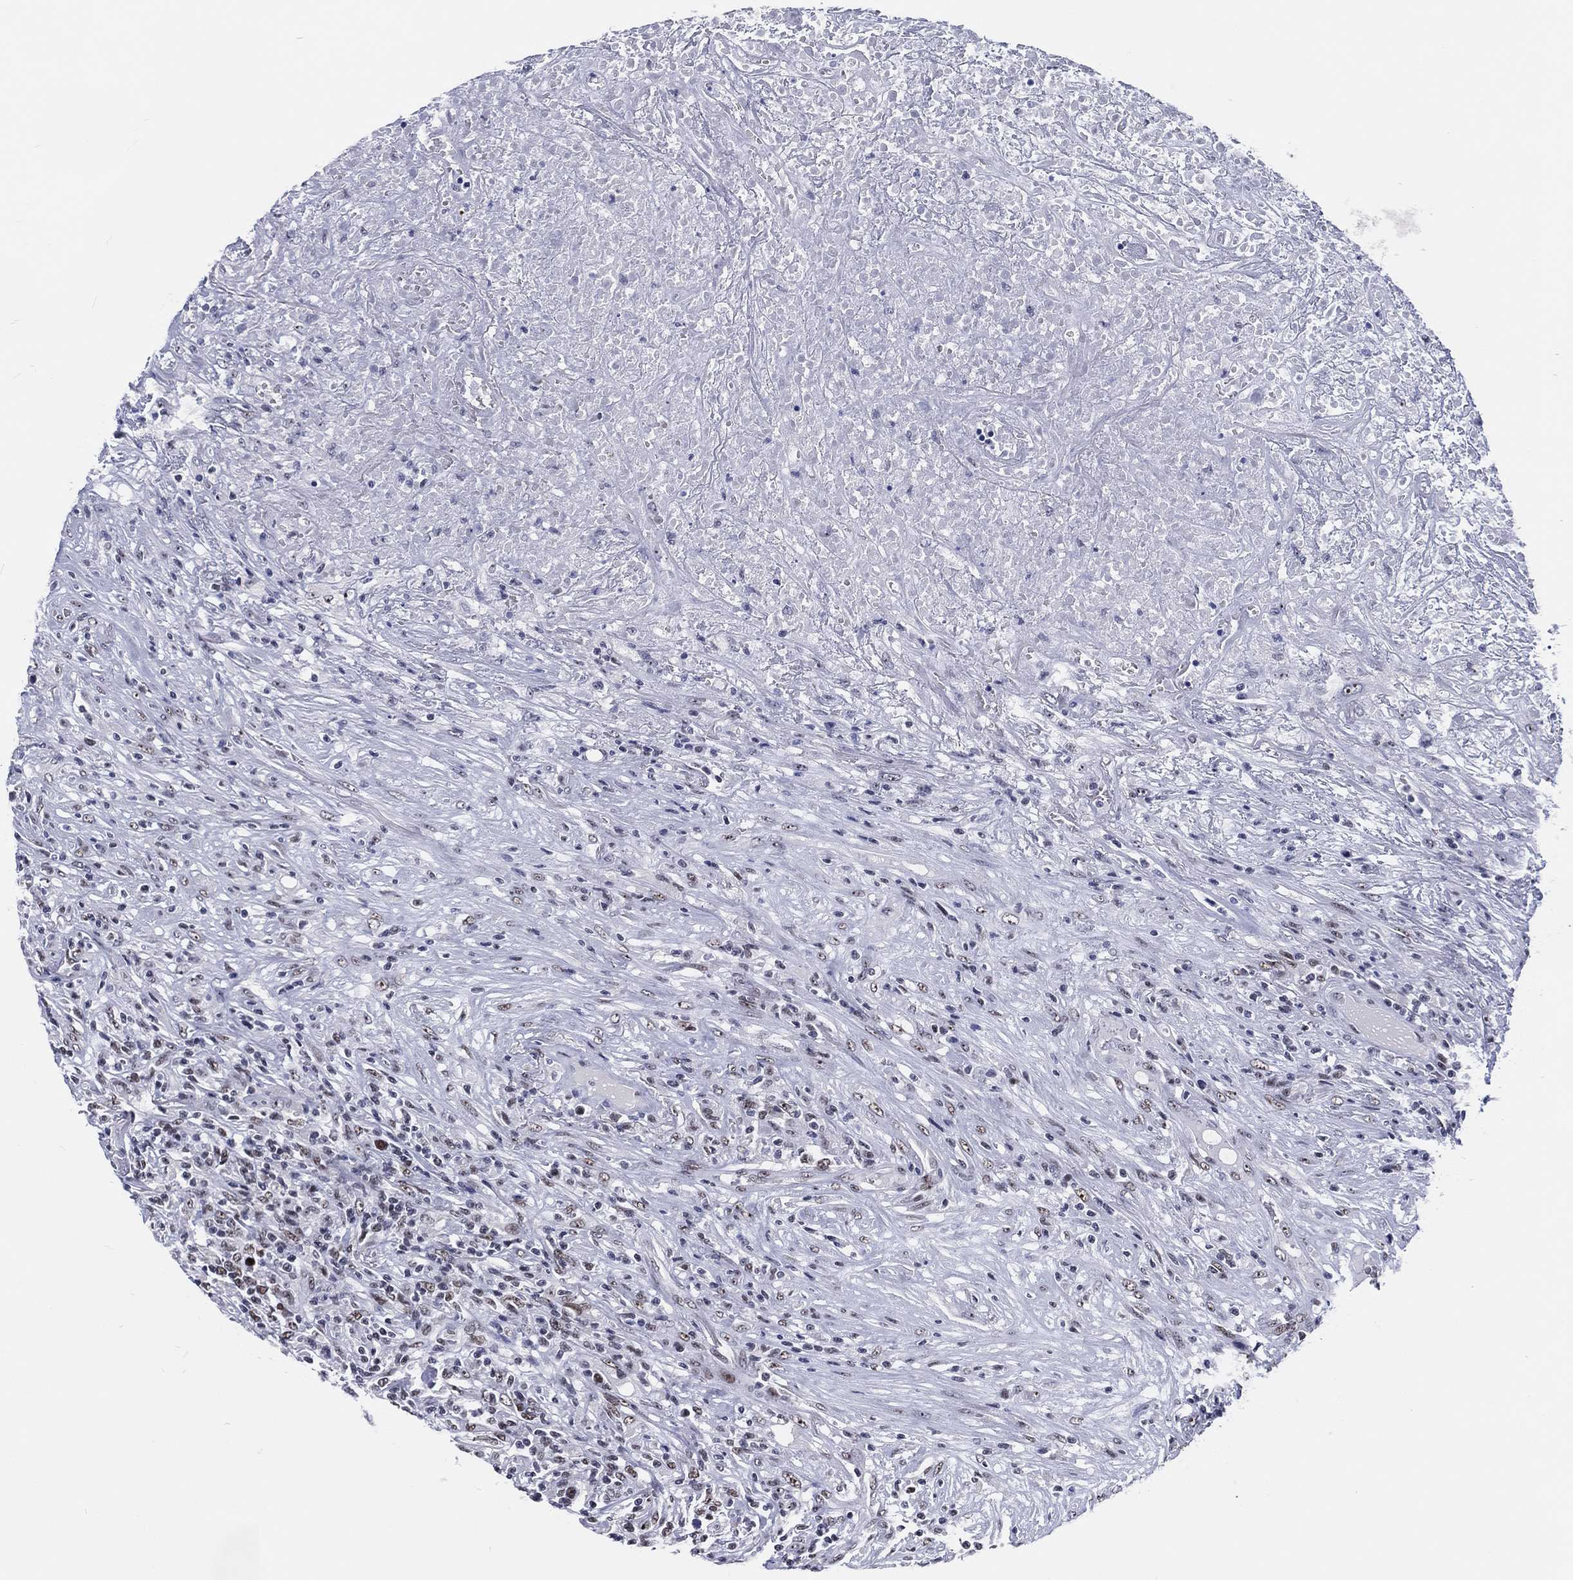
{"staining": {"intensity": "negative", "quantity": "none", "location": "none"}, "tissue": "lymphoma", "cell_type": "Tumor cells", "image_type": "cancer", "snomed": [{"axis": "morphology", "description": "Malignant lymphoma, non-Hodgkin's type, High grade"}, {"axis": "topography", "description": "Lung"}], "caption": "The histopathology image demonstrates no significant positivity in tumor cells of lymphoma.", "gene": "MAPK8IP1", "patient": {"sex": "male", "age": 79}}